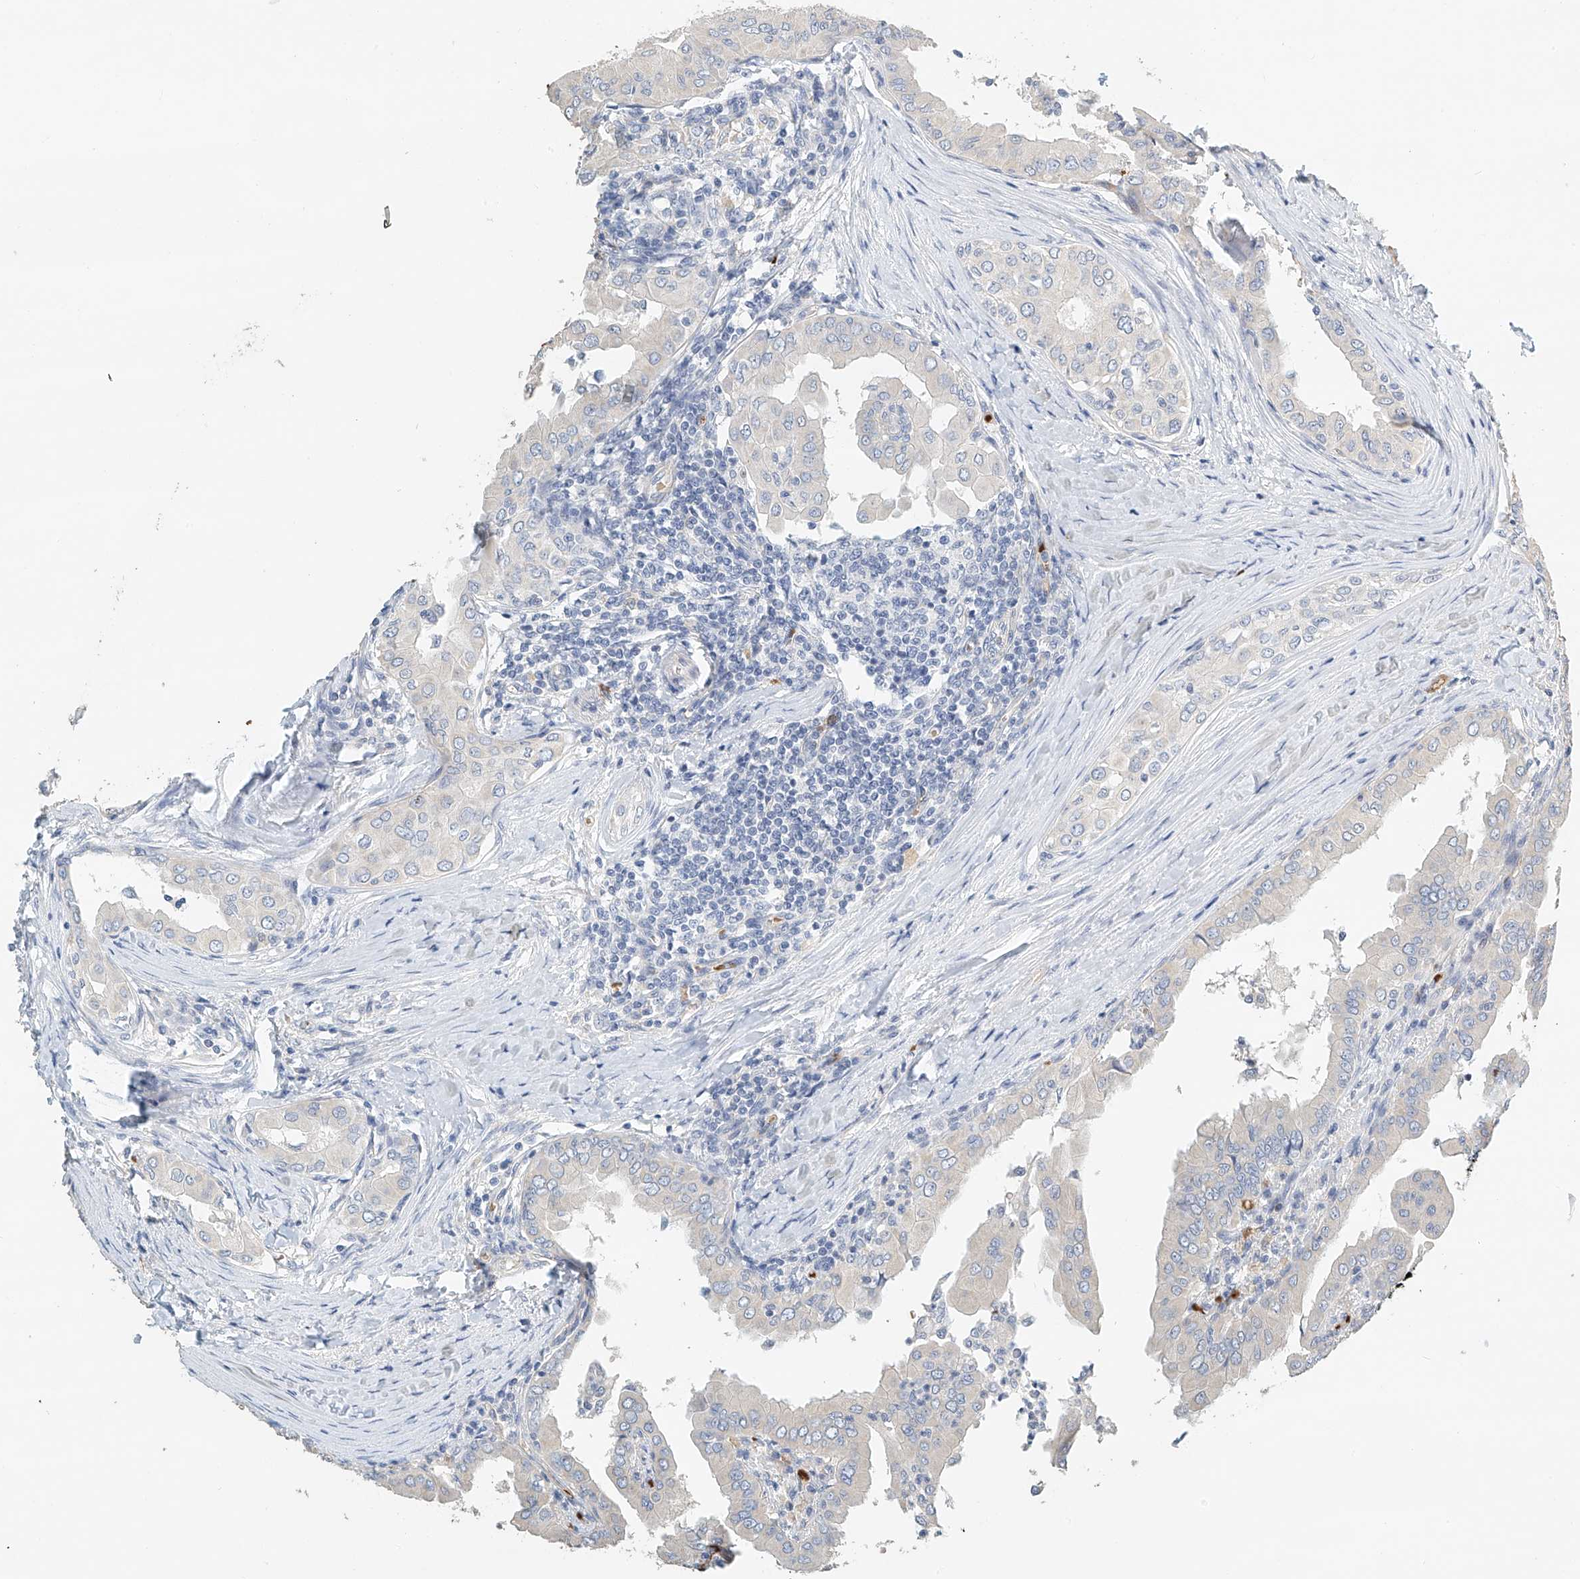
{"staining": {"intensity": "negative", "quantity": "none", "location": "none"}, "tissue": "thyroid cancer", "cell_type": "Tumor cells", "image_type": "cancer", "snomed": [{"axis": "morphology", "description": "Papillary adenocarcinoma, NOS"}, {"axis": "topography", "description": "Thyroid gland"}], "caption": "High magnification brightfield microscopy of thyroid cancer stained with DAB (brown) and counterstained with hematoxylin (blue): tumor cells show no significant expression. (Brightfield microscopy of DAB IHC at high magnification).", "gene": "RCAN3", "patient": {"sex": "male", "age": 33}}